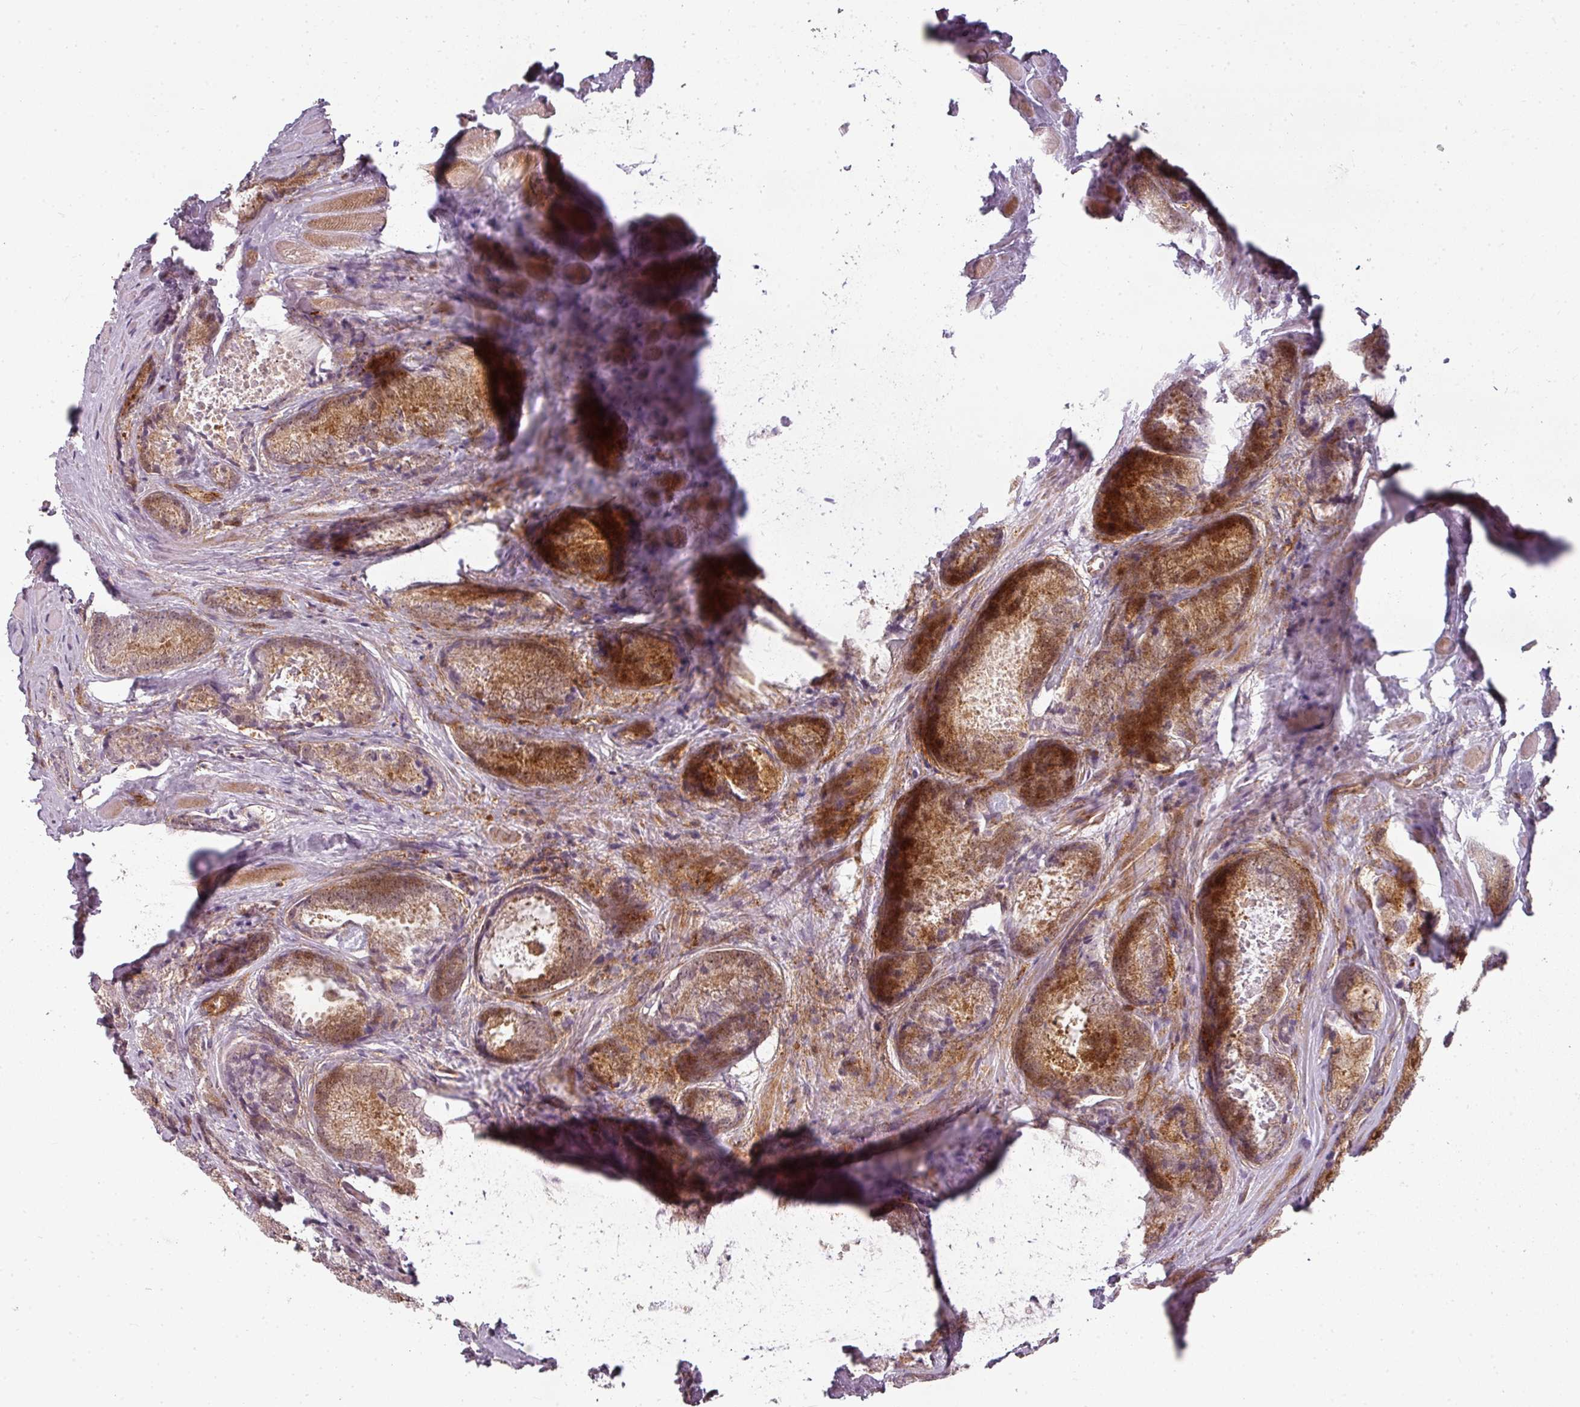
{"staining": {"intensity": "moderate", "quantity": ">75%", "location": "cytoplasmic/membranous"}, "tissue": "prostate cancer", "cell_type": "Tumor cells", "image_type": "cancer", "snomed": [{"axis": "morphology", "description": "Adenocarcinoma, Low grade"}, {"axis": "topography", "description": "Prostate"}], "caption": "Immunohistochemistry photomicrograph of prostate cancer (low-grade adenocarcinoma) stained for a protein (brown), which displays medium levels of moderate cytoplasmic/membranous positivity in about >75% of tumor cells.", "gene": "CLIC1", "patient": {"sex": "male", "age": 68}}